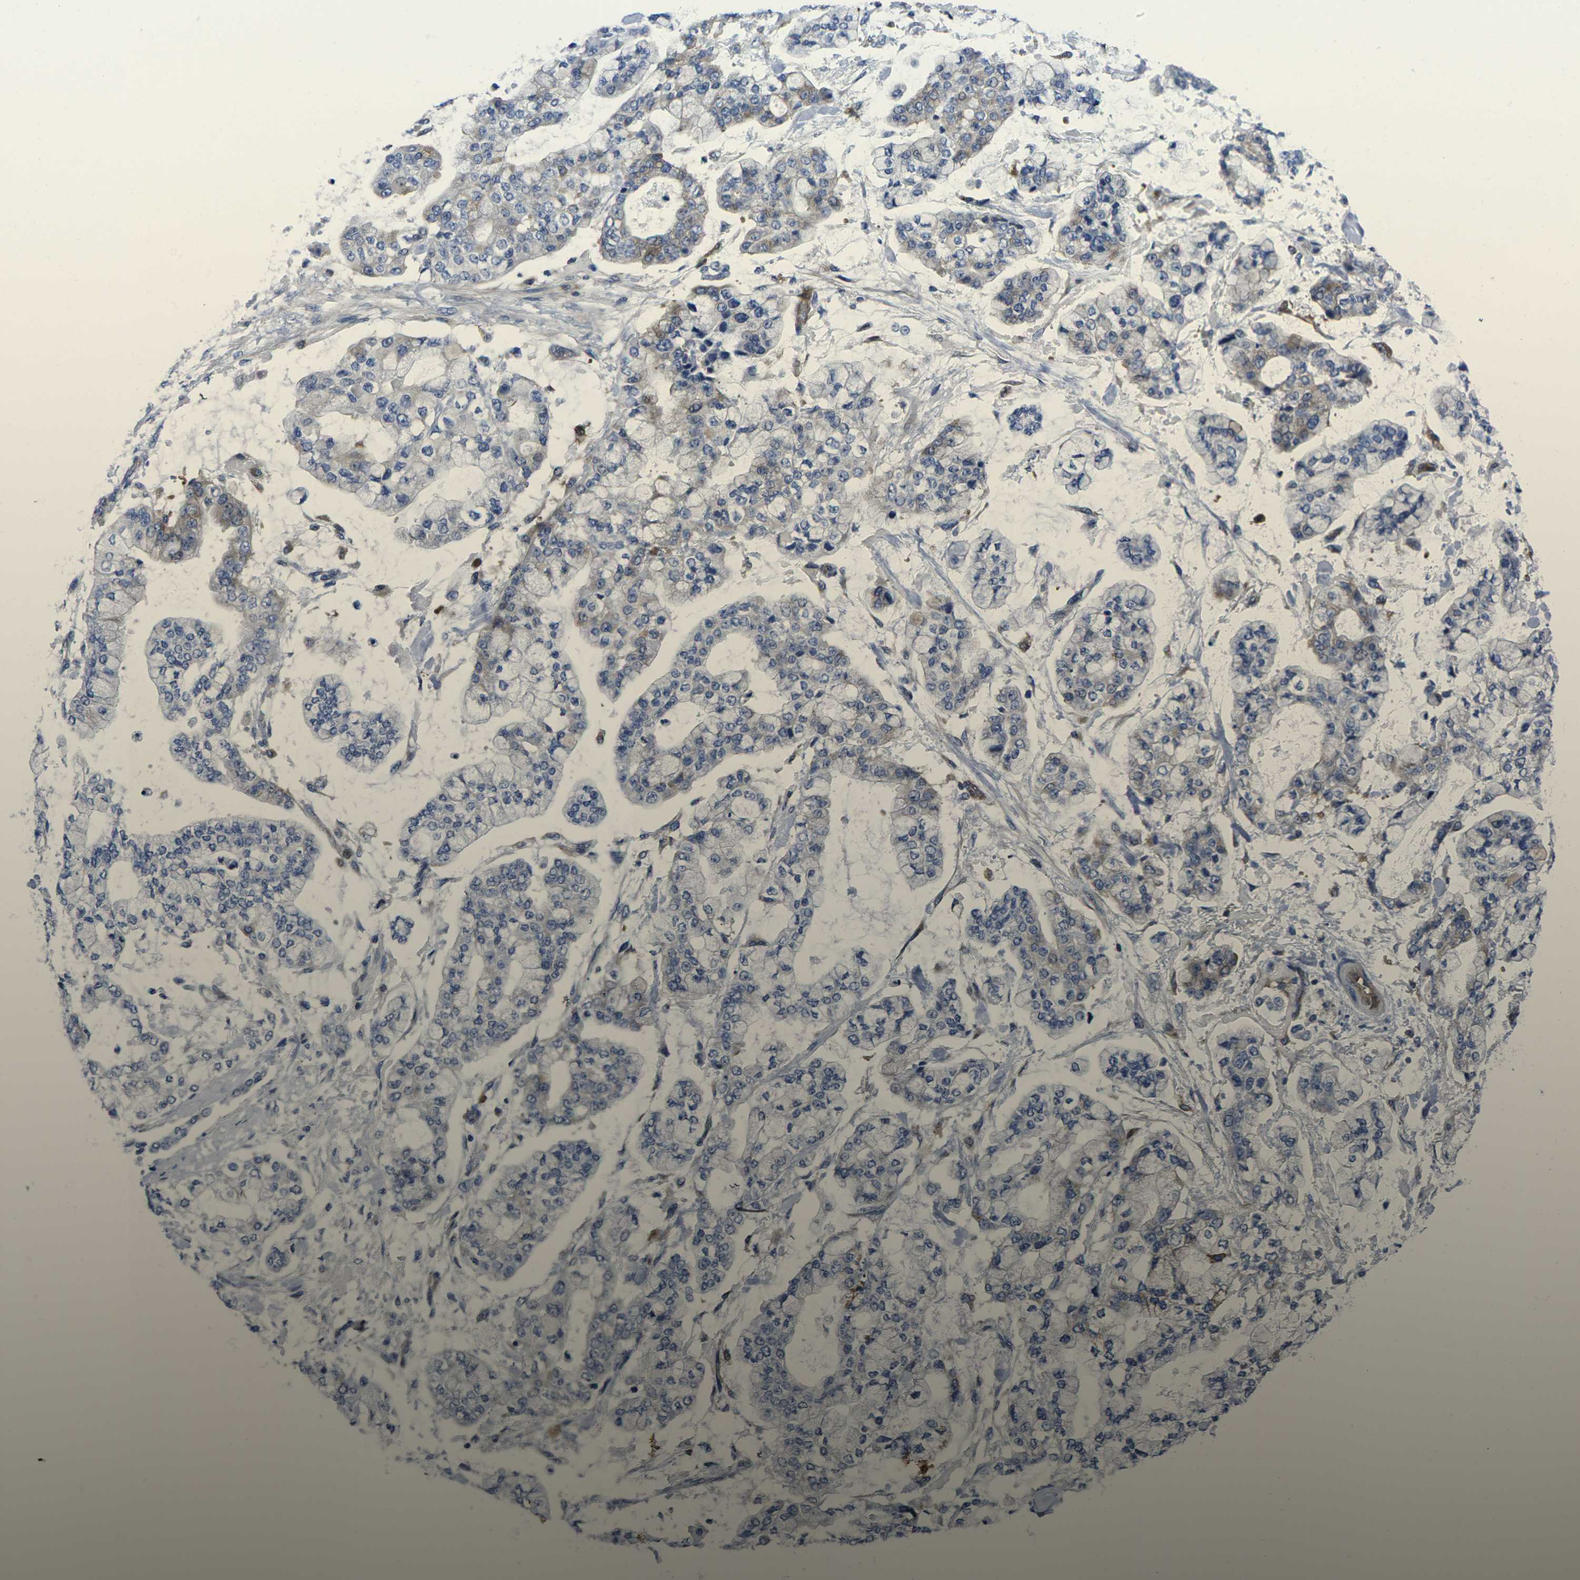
{"staining": {"intensity": "moderate", "quantity": "<25%", "location": "cytoplasmic/membranous"}, "tissue": "stomach cancer", "cell_type": "Tumor cells", "image_type": "cancer", "snomed": [{"axis": "morphology", "description": "Normal tissue, NOS"}, {"axis": "morphology", "description": "Adenocarcinoma, NOS"}, {"axis": "topography", "description": "Stomach, upper"}, {"axis": "topography", "description": "Stomach"}], "caption": "This histopathology image reveals immunohistochemistry (IHC) staining of human adenocarcinoma (stomach), with low moderate cytoplasmic/membranous positivity in about <25% of tumor cells.", "gene": "EIF4A1", "patient": {"sex": "male", "age": 76}}